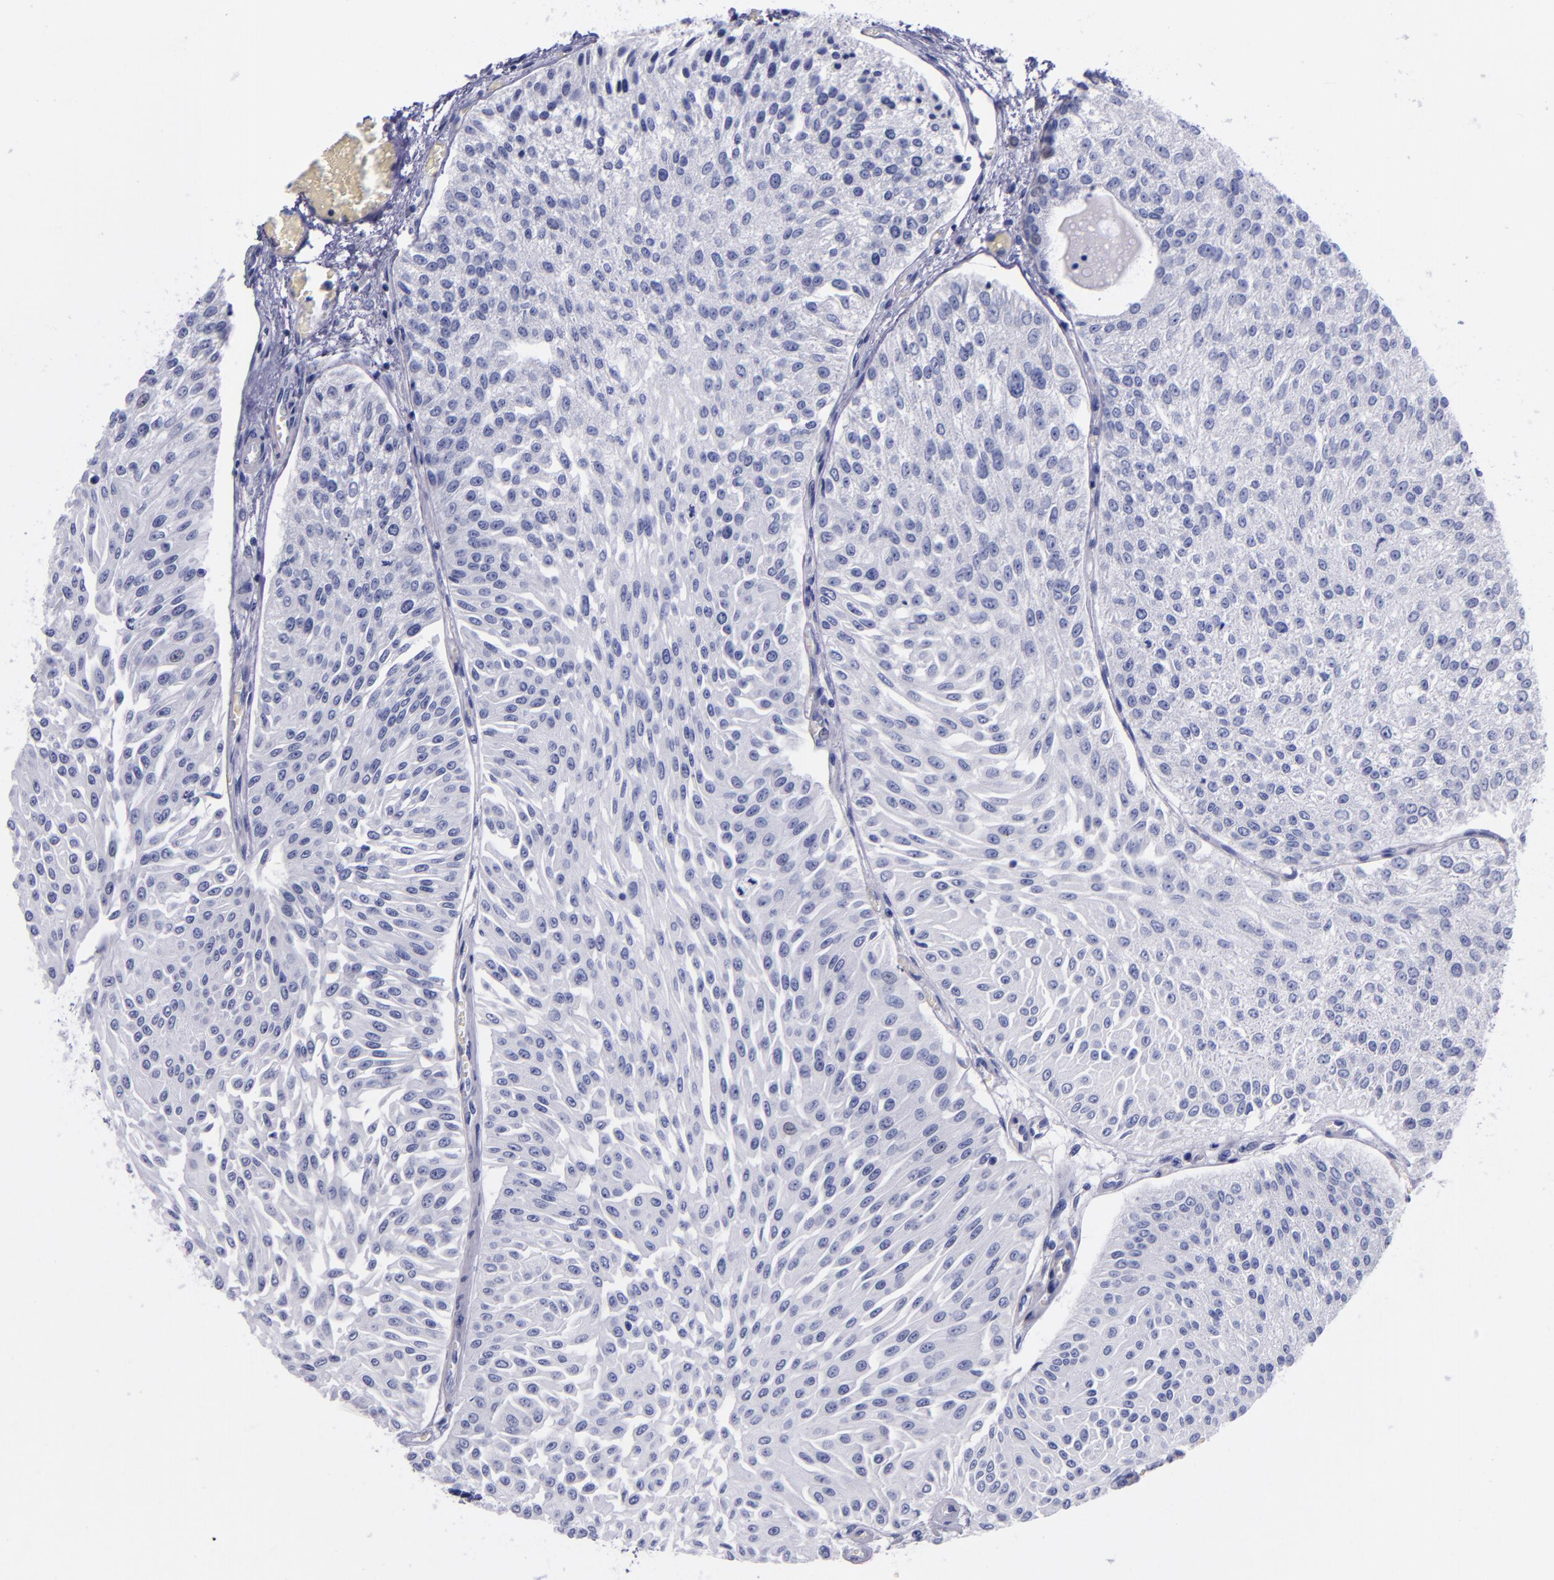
{"staining": {"intensity": "negative", "quantity": "none", "location": "none"}, "tissue": "urothelial cancer", "cell_type": "Tumor cells", "image_type": "cancer", "snomed": [{"axis": "morphology", "description": "Urothelial carcinoma, Low grade"}, {"axis": "topography", "description": "Urinary bladder"}], "caption": "Urothelial cancer was stained to show a protein in brown. There is no significant positivity in tumor cells. (Immunohistochemistry, brightfield microscopy, high magnification).", "gene": "SV2A", "patient": {"sex": "male", "age": 86}}